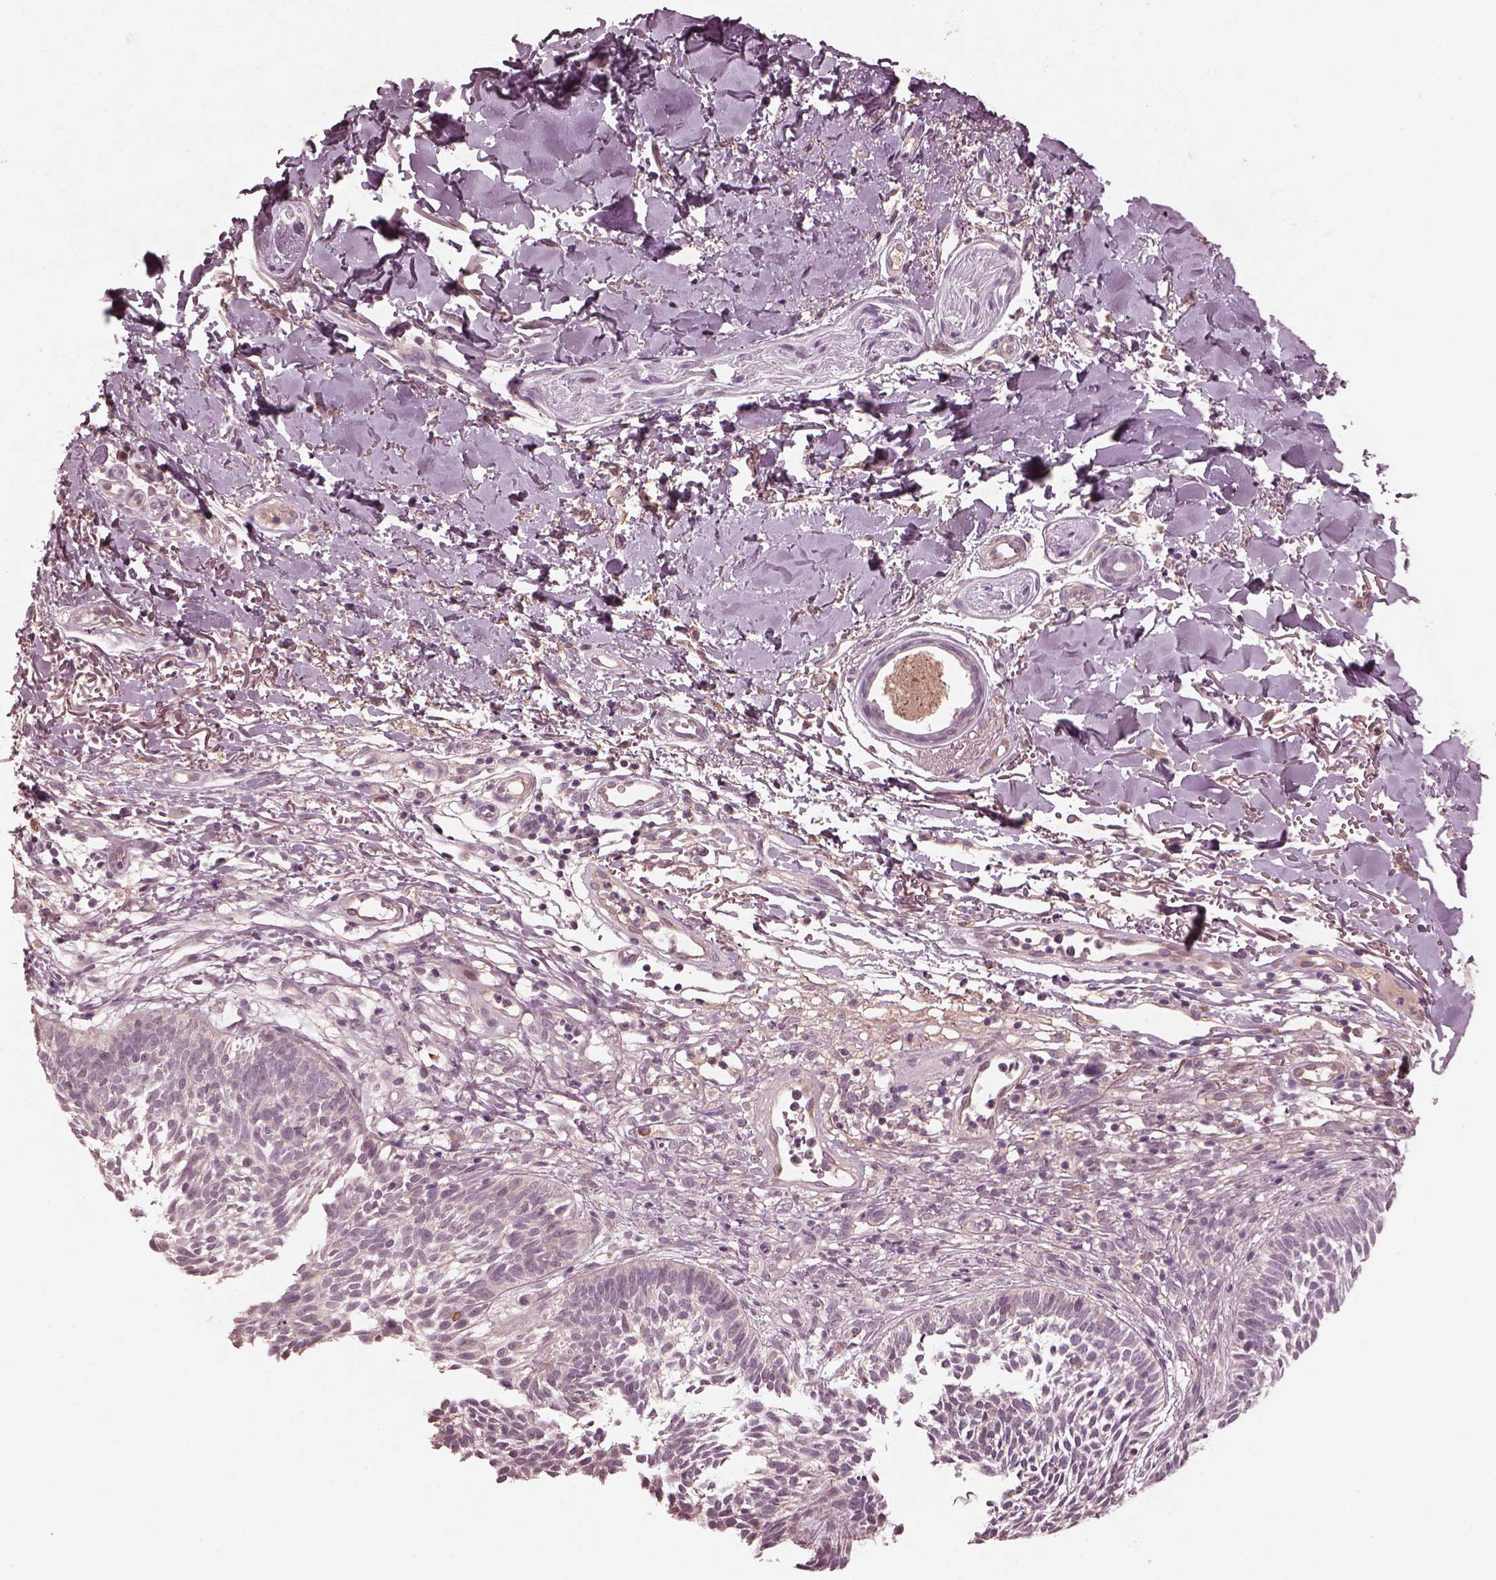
{"staining": {"intensity": "negative", "quantity": "none", "location": "none"}, "tissue": "skin cancer", "cell_type": "Tumor cells", "image_type": "cancer", "snomed": [{"axis": "morphology", "description": "Basal cell carcinoma"}, {"axis": "topography", "description": "Skin"}], "caption": "Skin basal cell carcinoma was stained to show a protein in brown. There is no significant positivity in tumor cells. The staining was performed using DAB to visualize the protein expression in brown, while the nuclei were stained in blue with hematoxylin (Magnification: 20x).", "gene": "VWA5B1", "patient": {"sex": "male", "age": 78}}